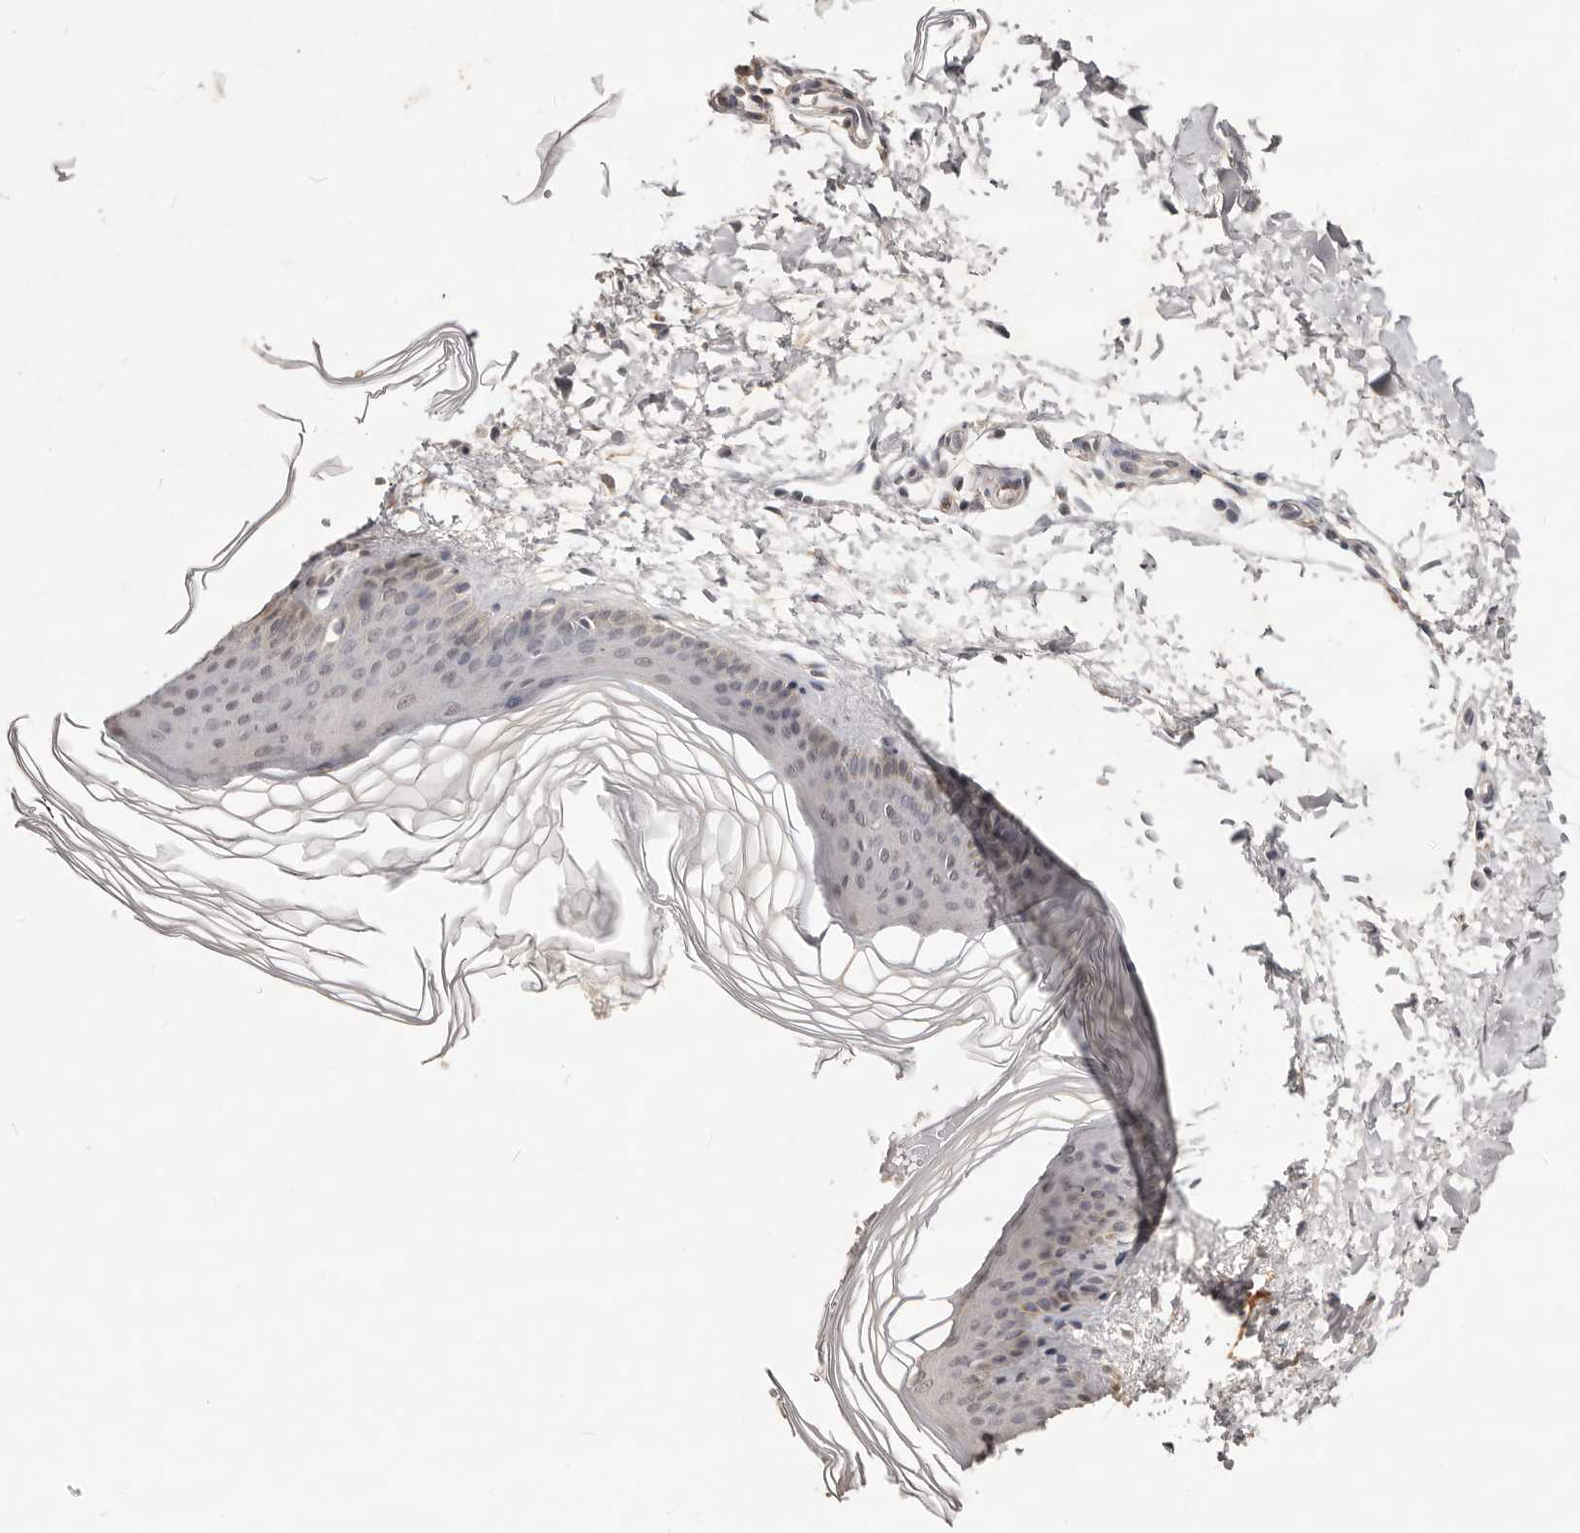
{"staining": {"intensity": "negative", "quantity": "none", "location": "none"}, "tissue": "skin", "cell_type": "Fibroblasts", "image_type": "normal", "snomed": [{"axis": "morphology", "description": "Normal tissue, NOS"}, {"axis": "topography", "description": "Skin"}], "caption": "Fibroblasts are negative for protein expression in normal human skin. (Brightfield microscopy of DAB (3,3'-diaminobenzidine) IHC at high magnification).", "gene": "TSPAN13", "patient": {"sex": "female", "age": 27}}